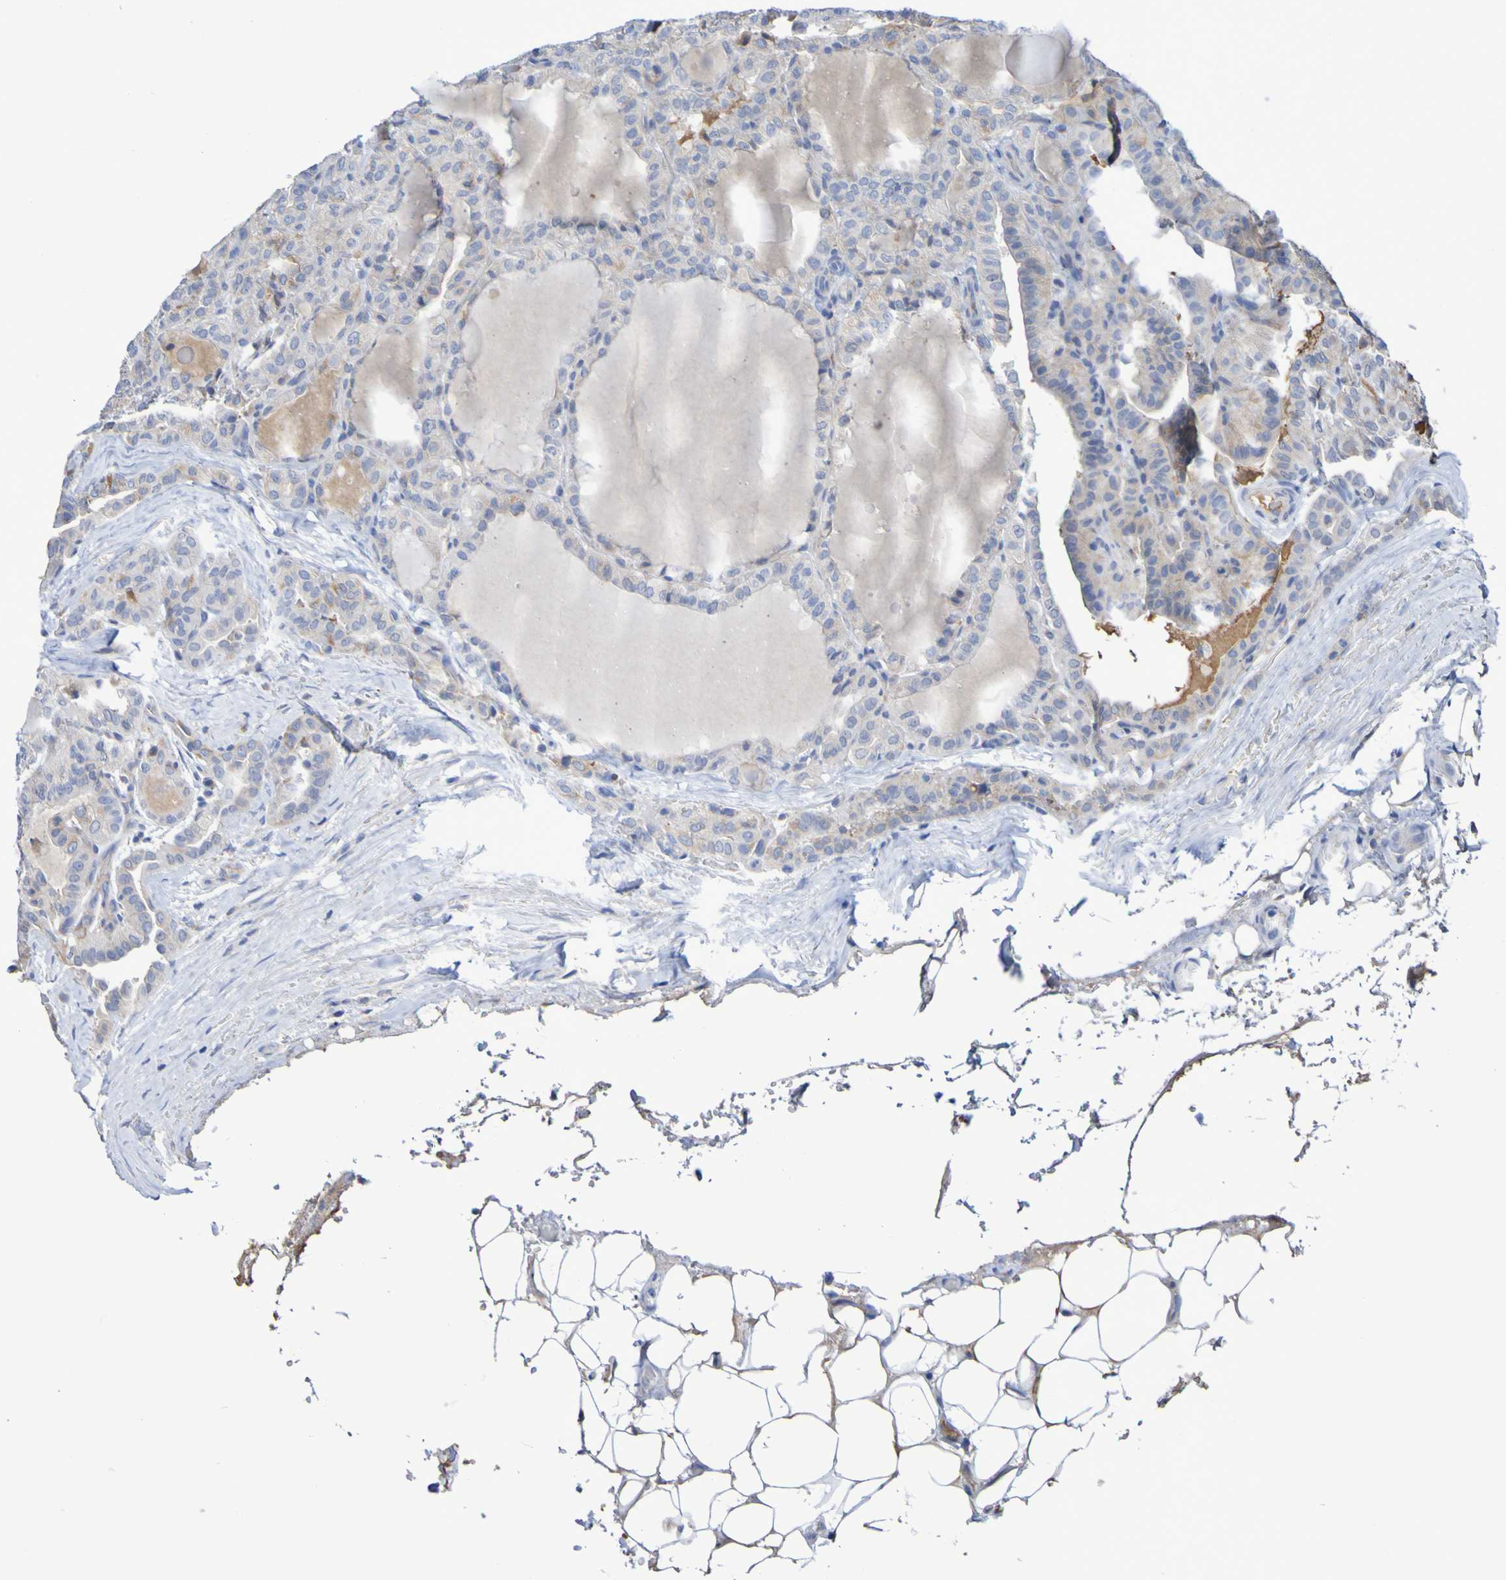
{"staining": {"intensity": "weak", "quantity": "<25%", "location": "cytoplasmic/membranous"}, "tissue": "thyroid cancer", "cell_type": "Tumor cells", "image_type": "cancer", "snomed": [{"axis": "morphology", "description": "Papillary adenocarcinoma, NOS"}, {"axis": "topography", "description": "Thyroid gland"}], "caption": "High power microscopy micrograph of an immunohistochemistry histopathology image of thyroid papillary adenocarcinoma, revealing no significant positivity in tumor cells. (Stains: DAB immunohistochemistry with hematoxylin counter stain, Microscopy: brightfield microscopy at high magnification).", "gene": "CNTN2", "patient": {"sex": "male", "age": 77}}